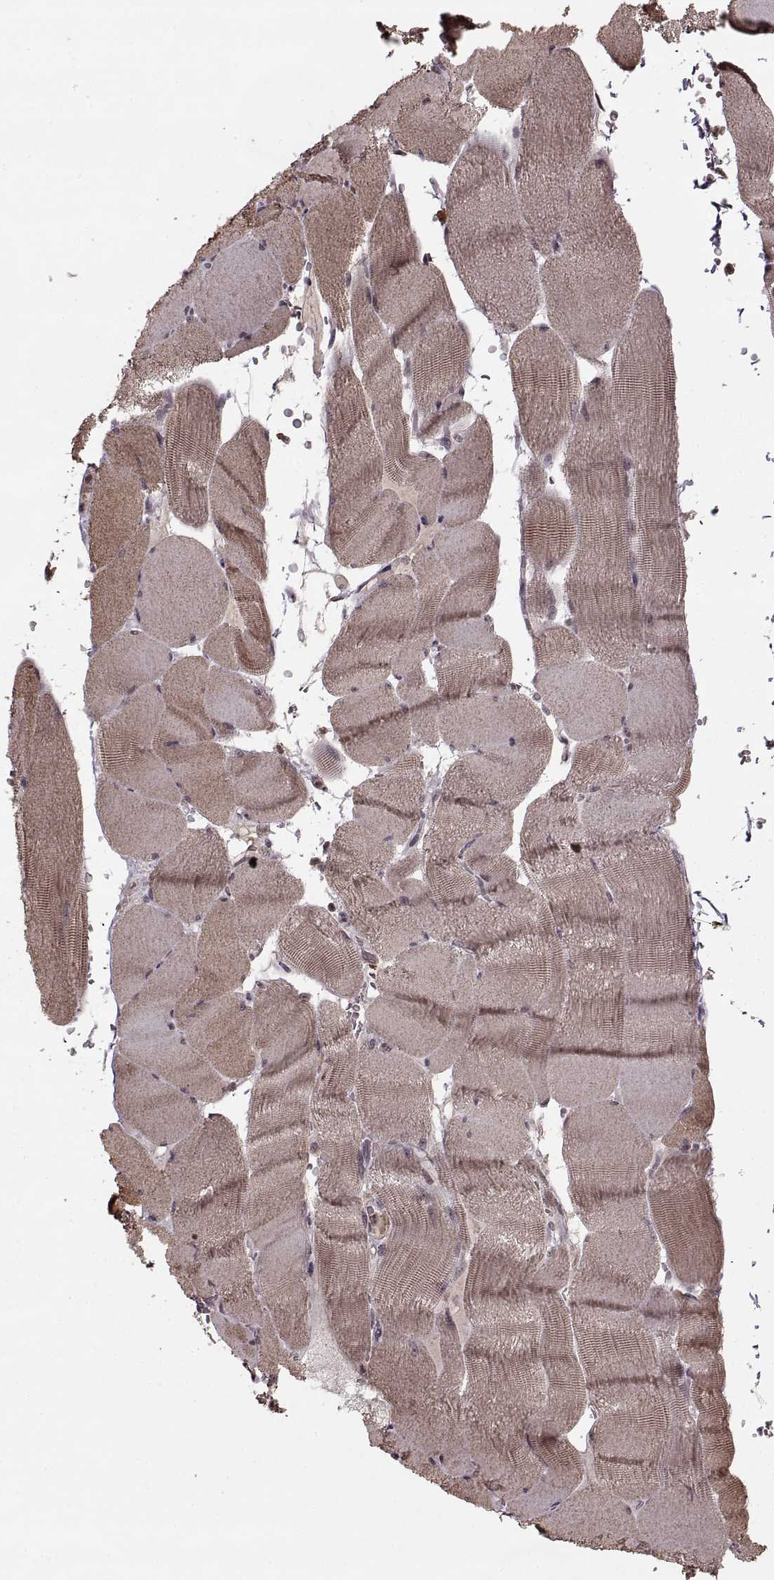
{"staining": {"intensity": "weak", "quantity": "<25%", "location": "nuclear"}, "tissue": "skeletal muscle", "cell_type": "Myocytes", "image_type": "normal", "snomed": [{"axis": "morphology", "description": "Normal tissue, NOS"}, {"axis": "topography", "description": "Skeletal muscle"}], "caption": "High power microscopy image of an IHC micrograph of unremarkable skeletal muscle, revealing no significant positivity in myocytes.", "gene": "DENND4B", "patient": {"sex": "male", "age": 56}}